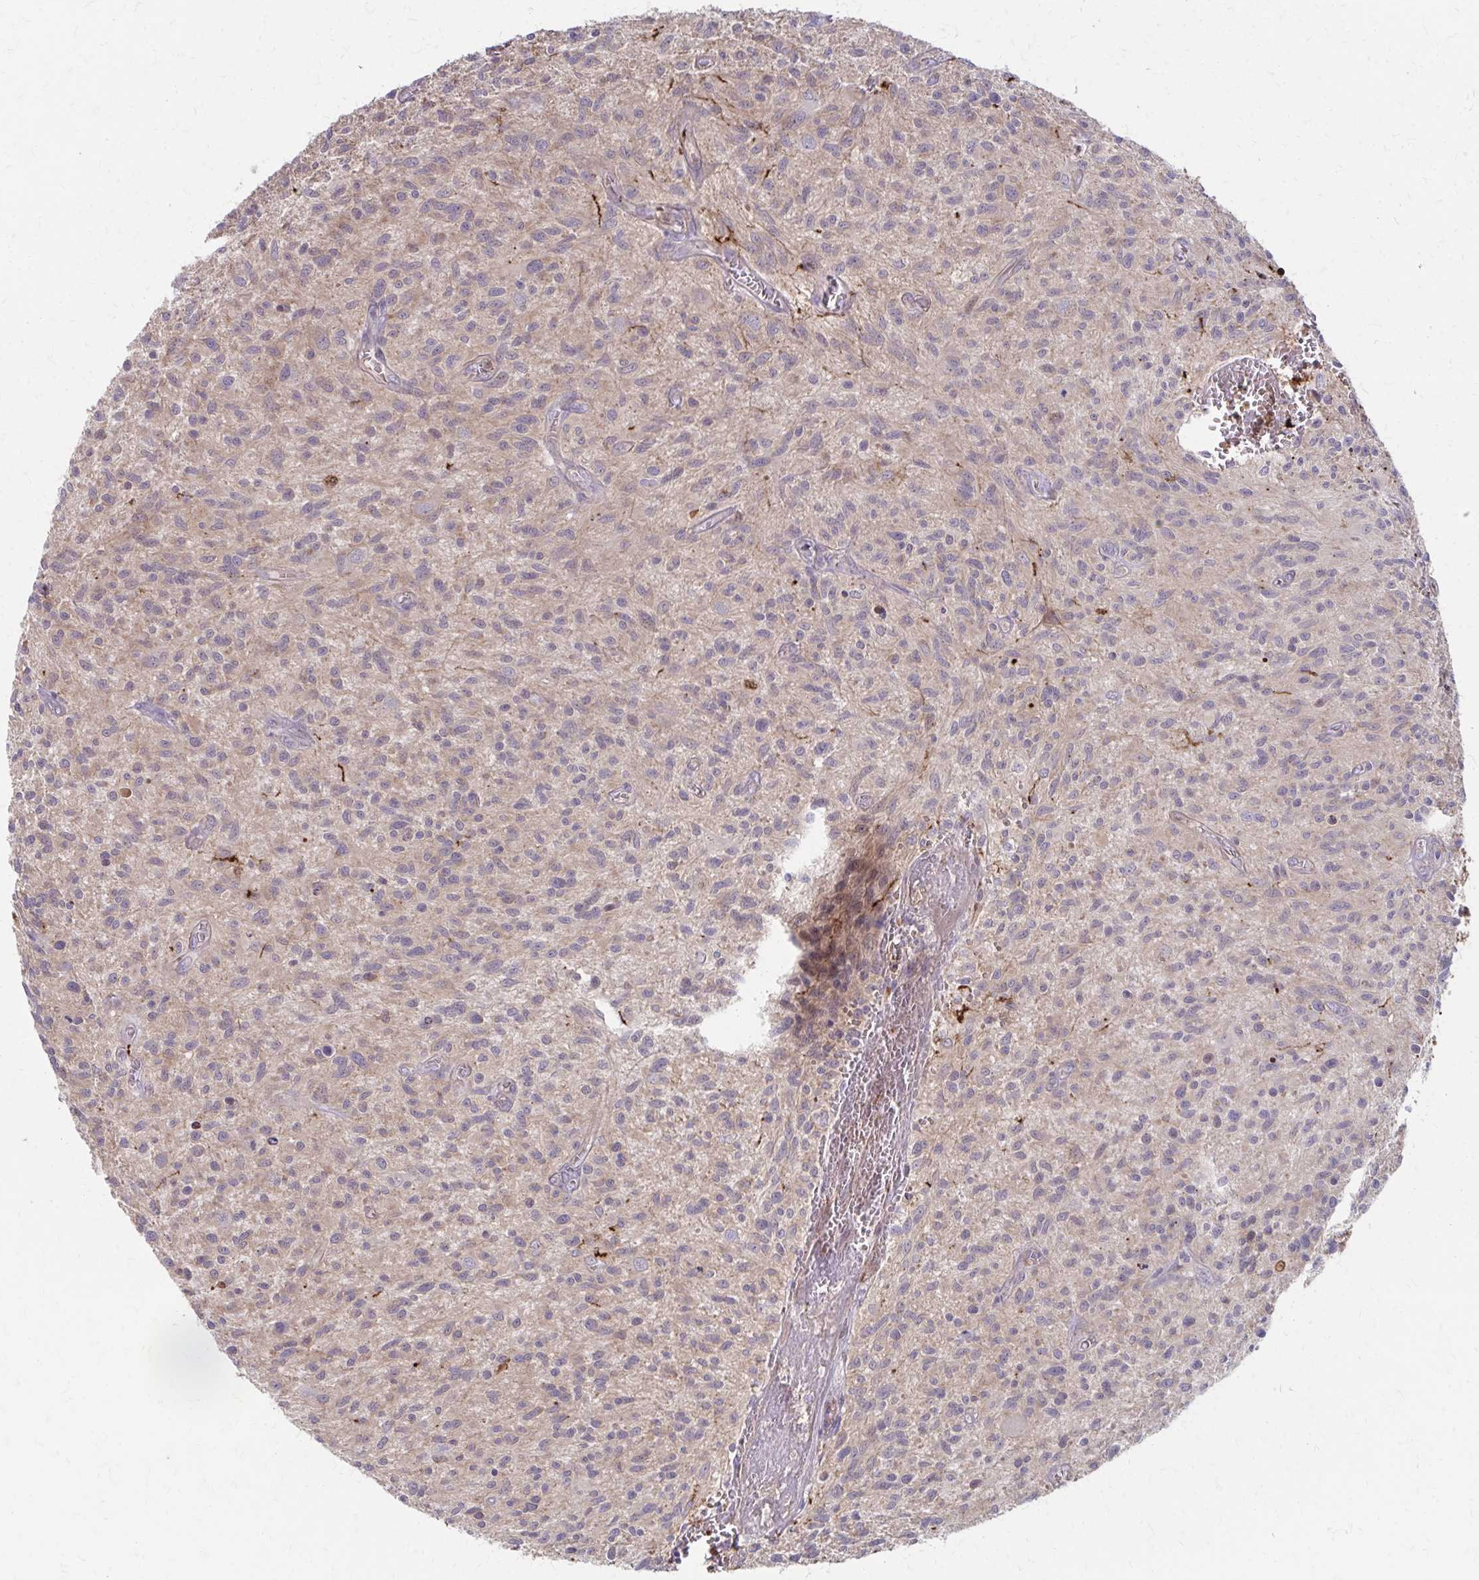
{"staining": {"intensity": "weak", "quantity": "<25%", "location": "cytoplasmic/membranous"}, "tissue": "glioma", "cell_type": "Tumor cells", "image_type": "cancer", "snomed": [{"axis": "morphology", "description": "Glioma, malignant, High grade"}, {"axis": "topography", "description": "Brain"}], "caption": "Immunohistochemical staining of human glioma demonstrates no significant expression in tumor cells. (Brightfield microscopy of DAB immunohistochemistry (IHC) at high magnification).", "gene": "MMP14", "patient": {"sex": "male", "age": 75}}